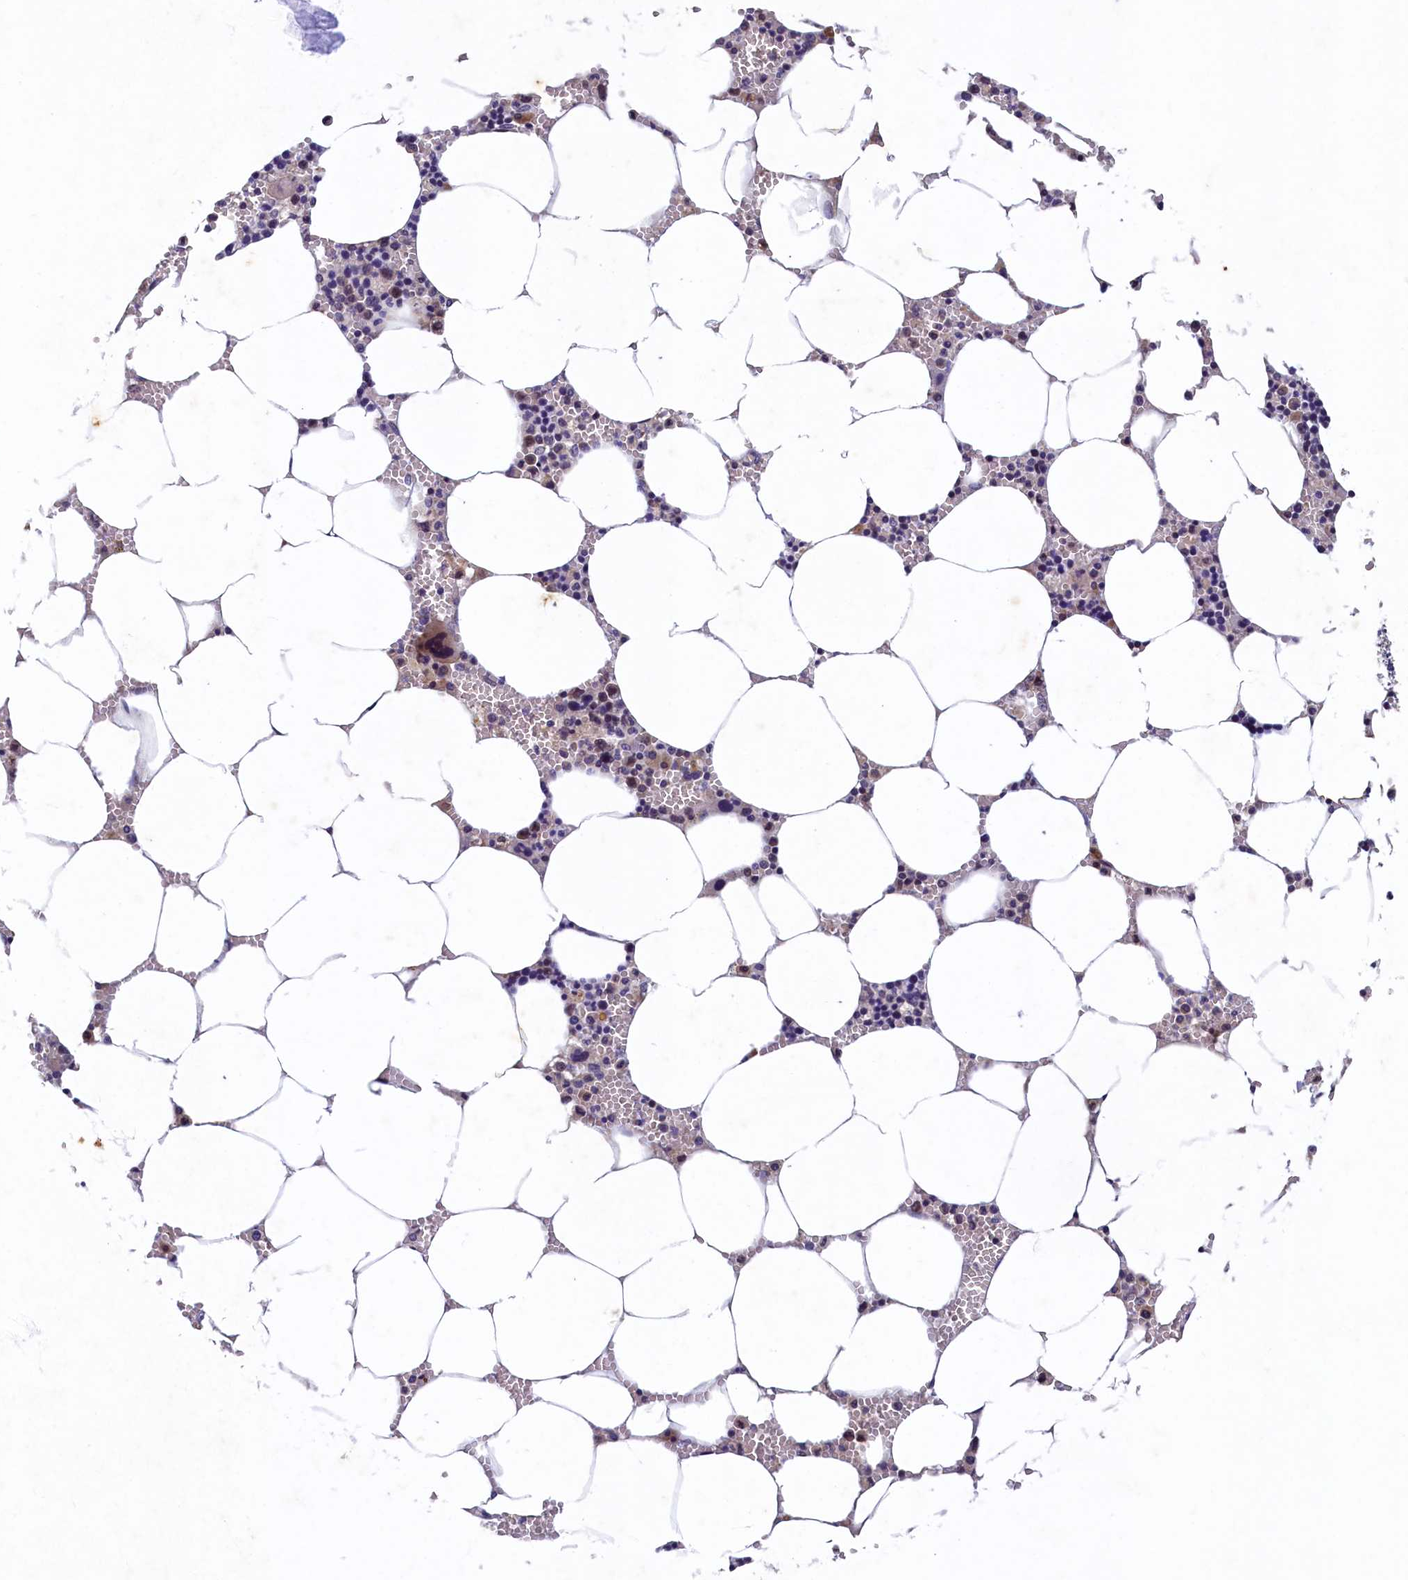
{"staining": {"intensity": "moderate", "quantity": "<25%", "location": "nuclear"}, "tissue": "bone marrow", "cell_type": "Hematopoietic cells", "image_type": "normal", "snomed": [{"axis": "morphology", "description": "Normal tissue, NOS"}, {"axis": "topography", "description": "Bone marrow"}], "caption": "The photomicrograph reveals immunohistochemical staining of benign bone marrow. There is moderate nuclear staining is seen in approximately <25% of hematopoietic cells. (Stains: DAB in brown, nuclei in blue, Microscopy: brightfield microscopy at high magnification).", "gene": "LATS2", "patient": {"sex": "male", "age": 70}}